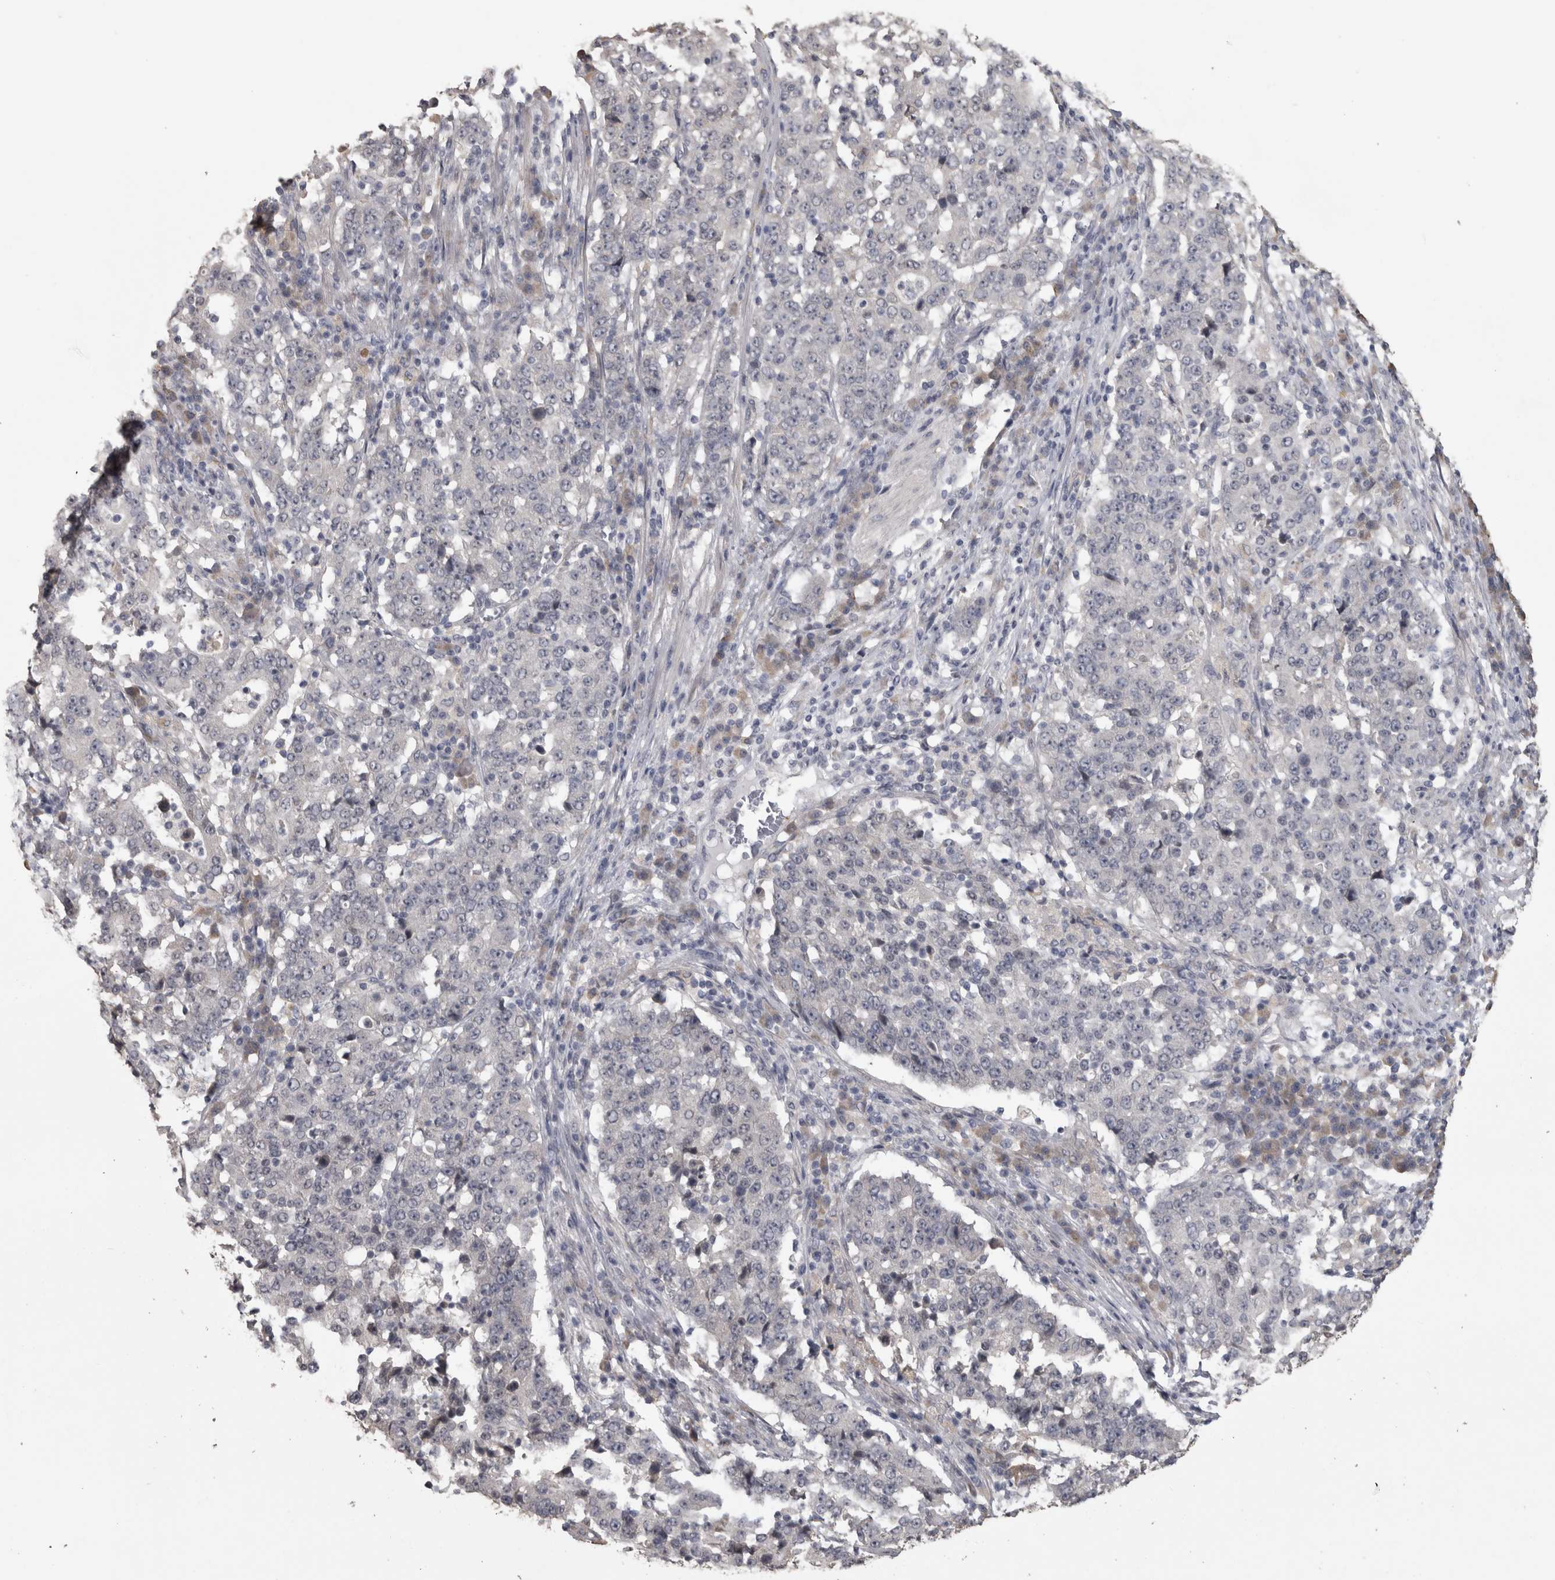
{"staining": {"intensity": "negative", "quantity": "none", "location": "none"}, "tissue": "stomach cancer", "cell_type": "Tumor cells", "image_type": "cancer", "snomed": [{"axis": "morphology", "description": "Adenocarcinoma, NOS"}, {"axis": "topography", "description": "Stomach"}], "caption": "A histopathology image of human adenocarcinoma (stomach) is negative for staining in tumor cells.", "gene": "RAB29", "patient": {"sex": "male", "age": 59}}